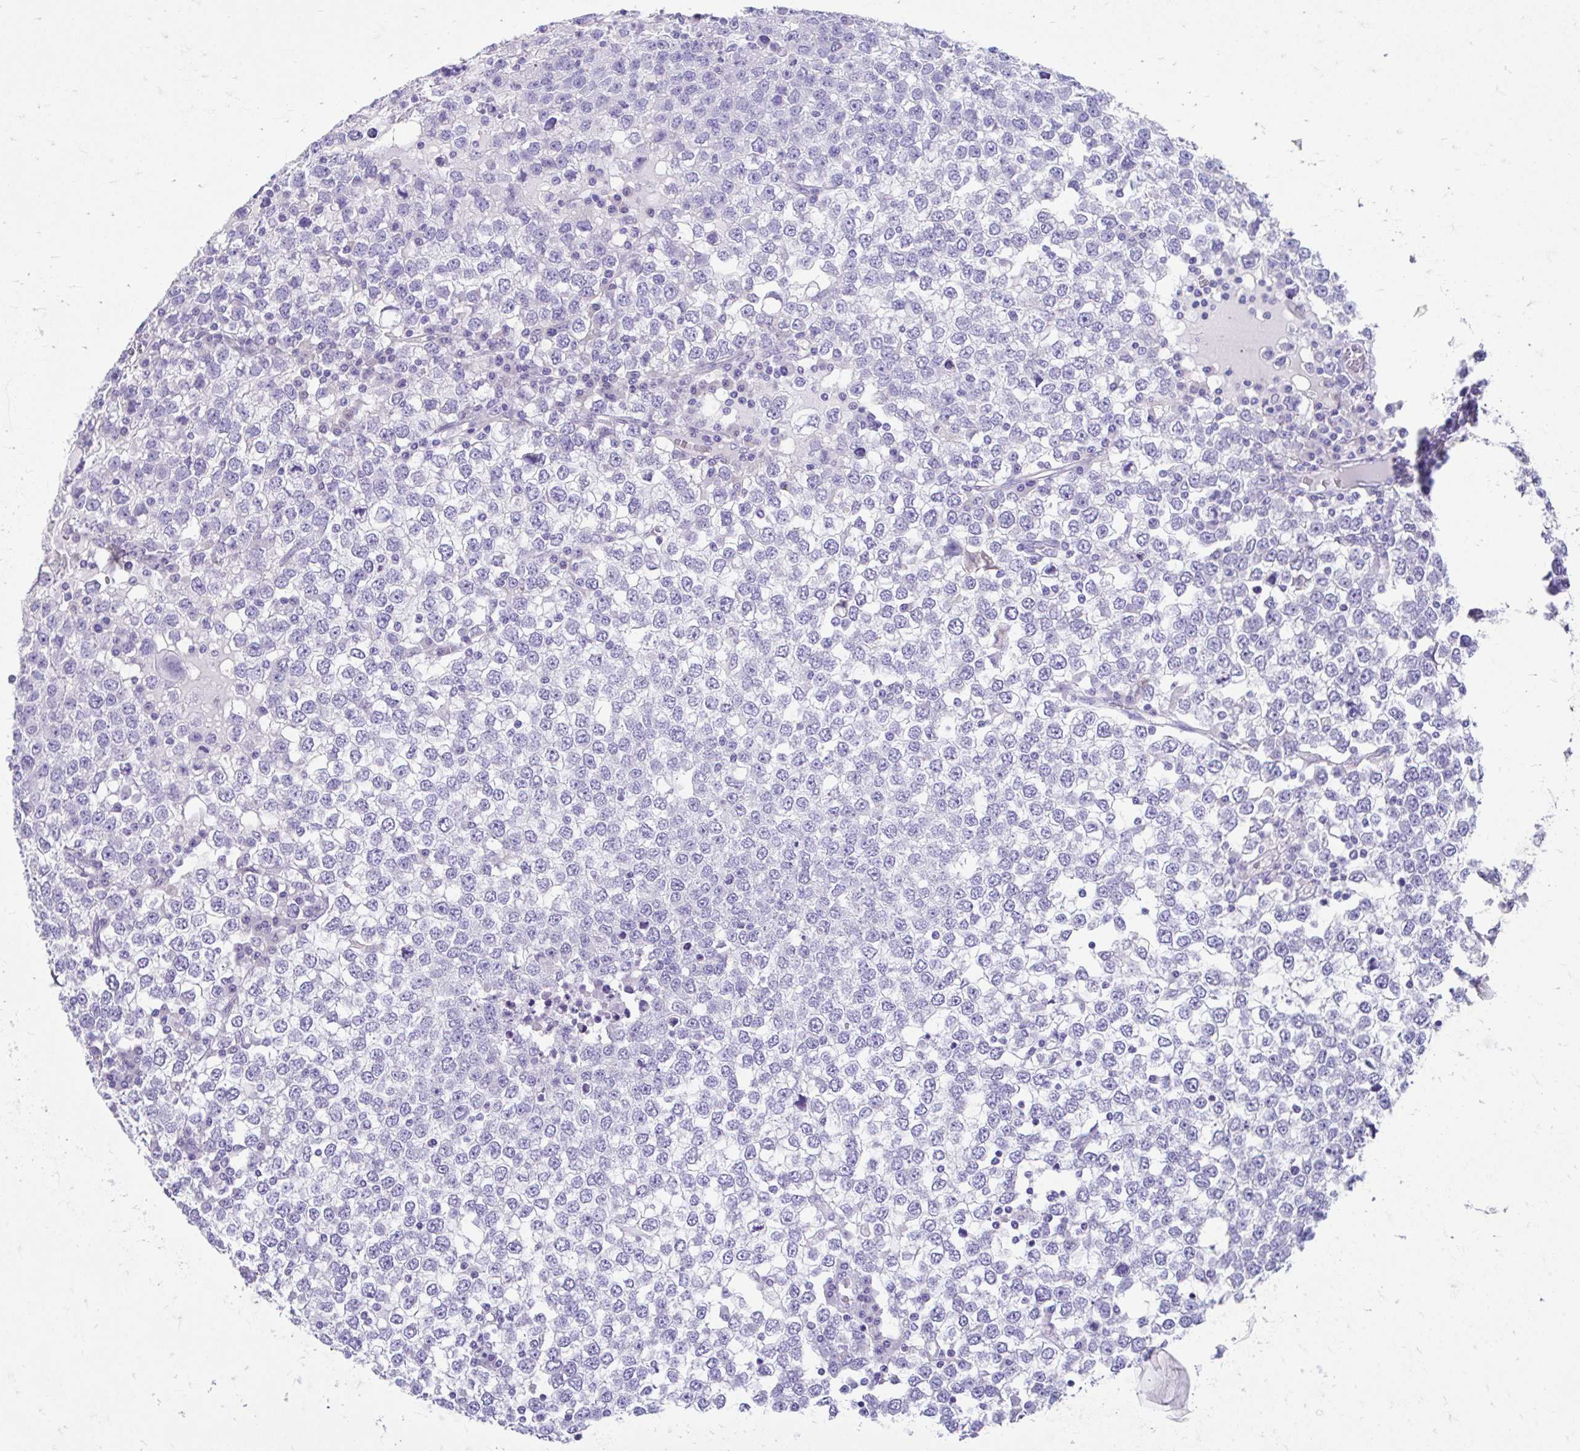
{"staining": {"intensity": "negative", "quantity": "none", "location": "none"}, "tissue": "testis cancer", "cell_type": "Tumor cells", "image_type": "cancer", "snomed": [{"axis": "morphology", "description": "Seminoma, NOS"}, {"axis": "topography", "description": "Testis"}], "caption": "The IHC micrograph has no significant expression in tumor cells of testis cancer (seminoma) tissue. (Immunohistochemistry (ihc), brightfield microscopy, high magnification).", "gene": "KRIT1", "patient": {"sex": "male", "age": 65}}